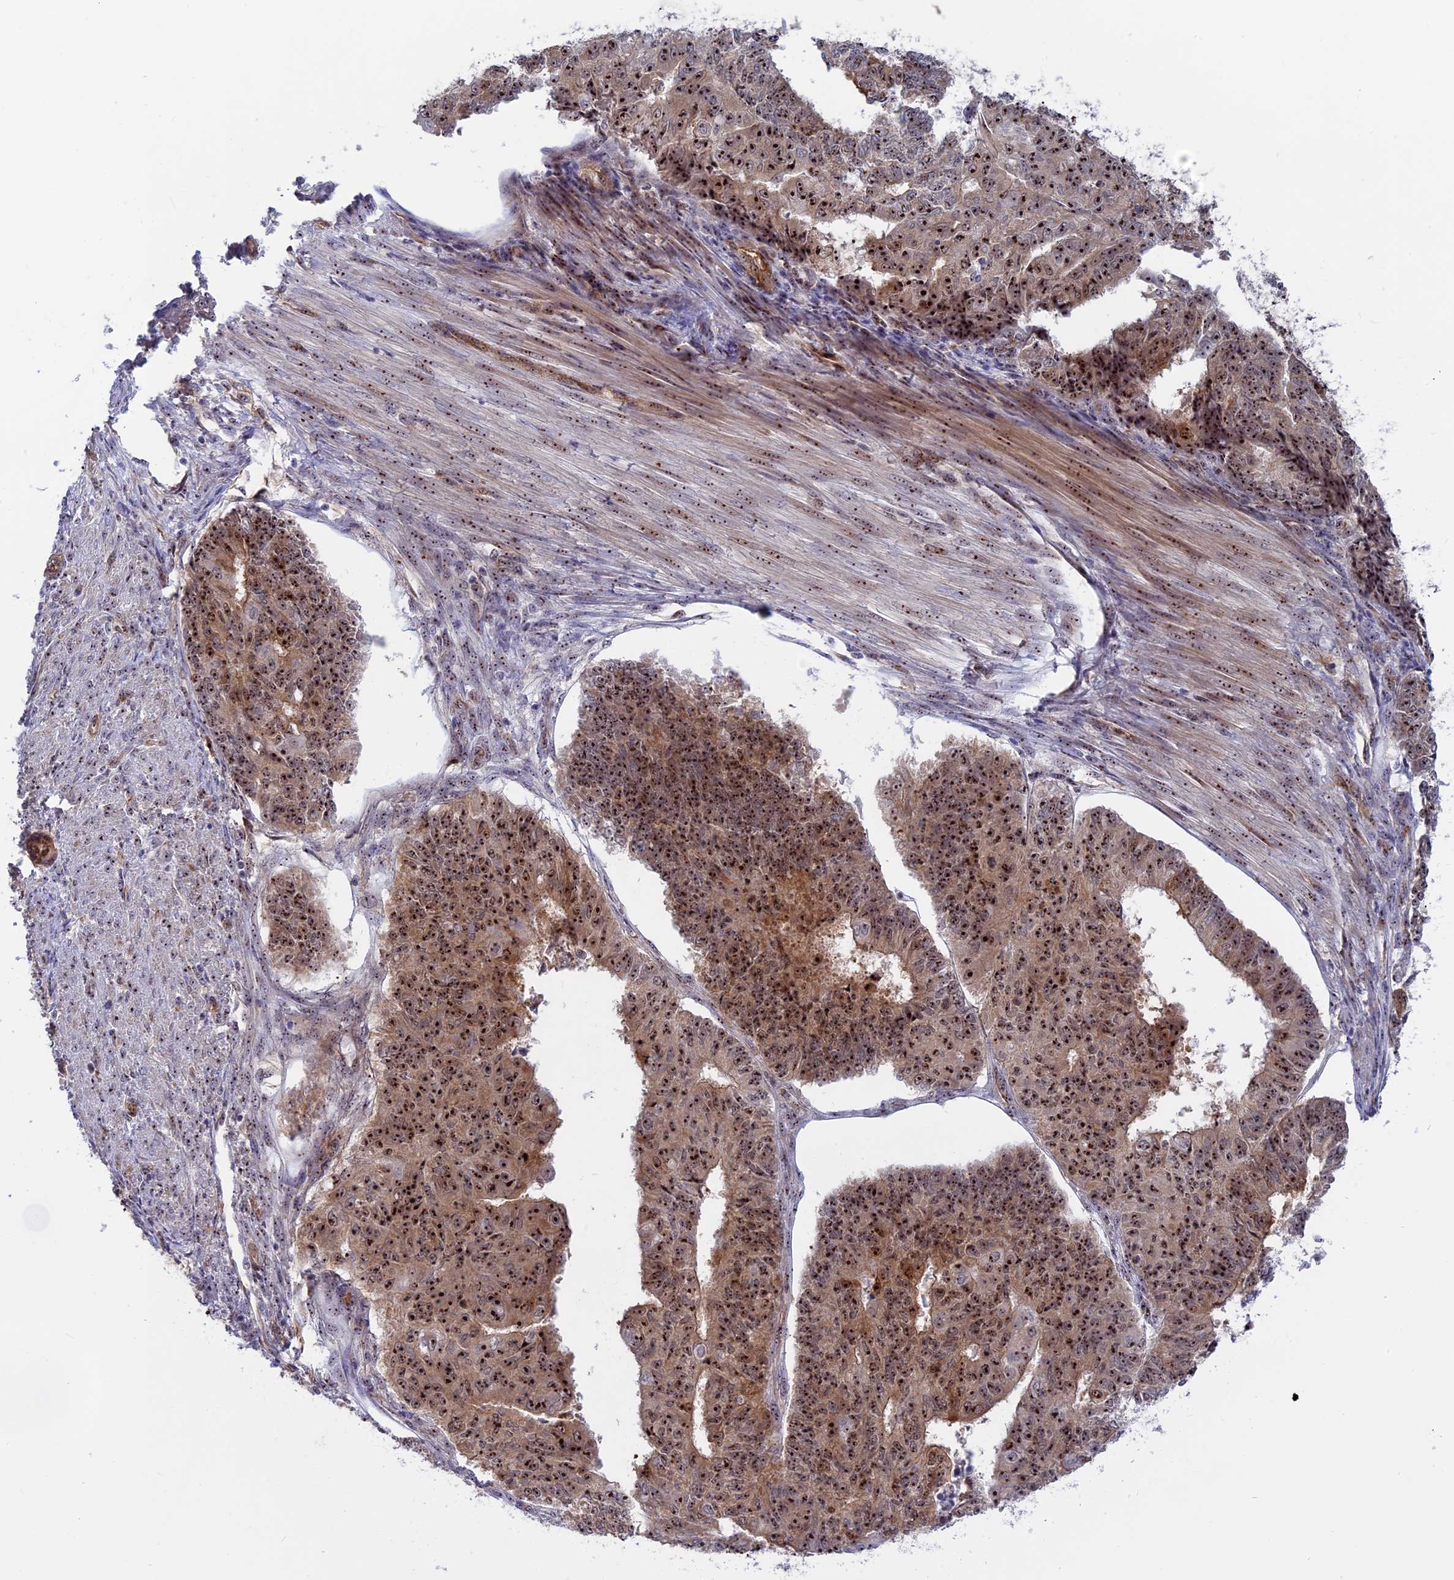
{"staining": {"intensity": "strong", "quantity": ">75%", "location": "cytoplasmic/membranous,nuclear"}, "tissue": "endometrial cancer", "cell_type": "Tumor cells", "image_type": "cancer", "snomed": [{"axis": "morphology", "description": "Adenocarcinoma, NOS"}, {"axis": "topography", "description": "Endometrium"}], "caption": "This is a histology image of IHC staining of endometrial cancer, which shows strong staining in the cytoplasmic/membranous and nuclear of tumor cells.", "gene": "DBNDD1", "patient": {"sex": "female", "age": 32}}